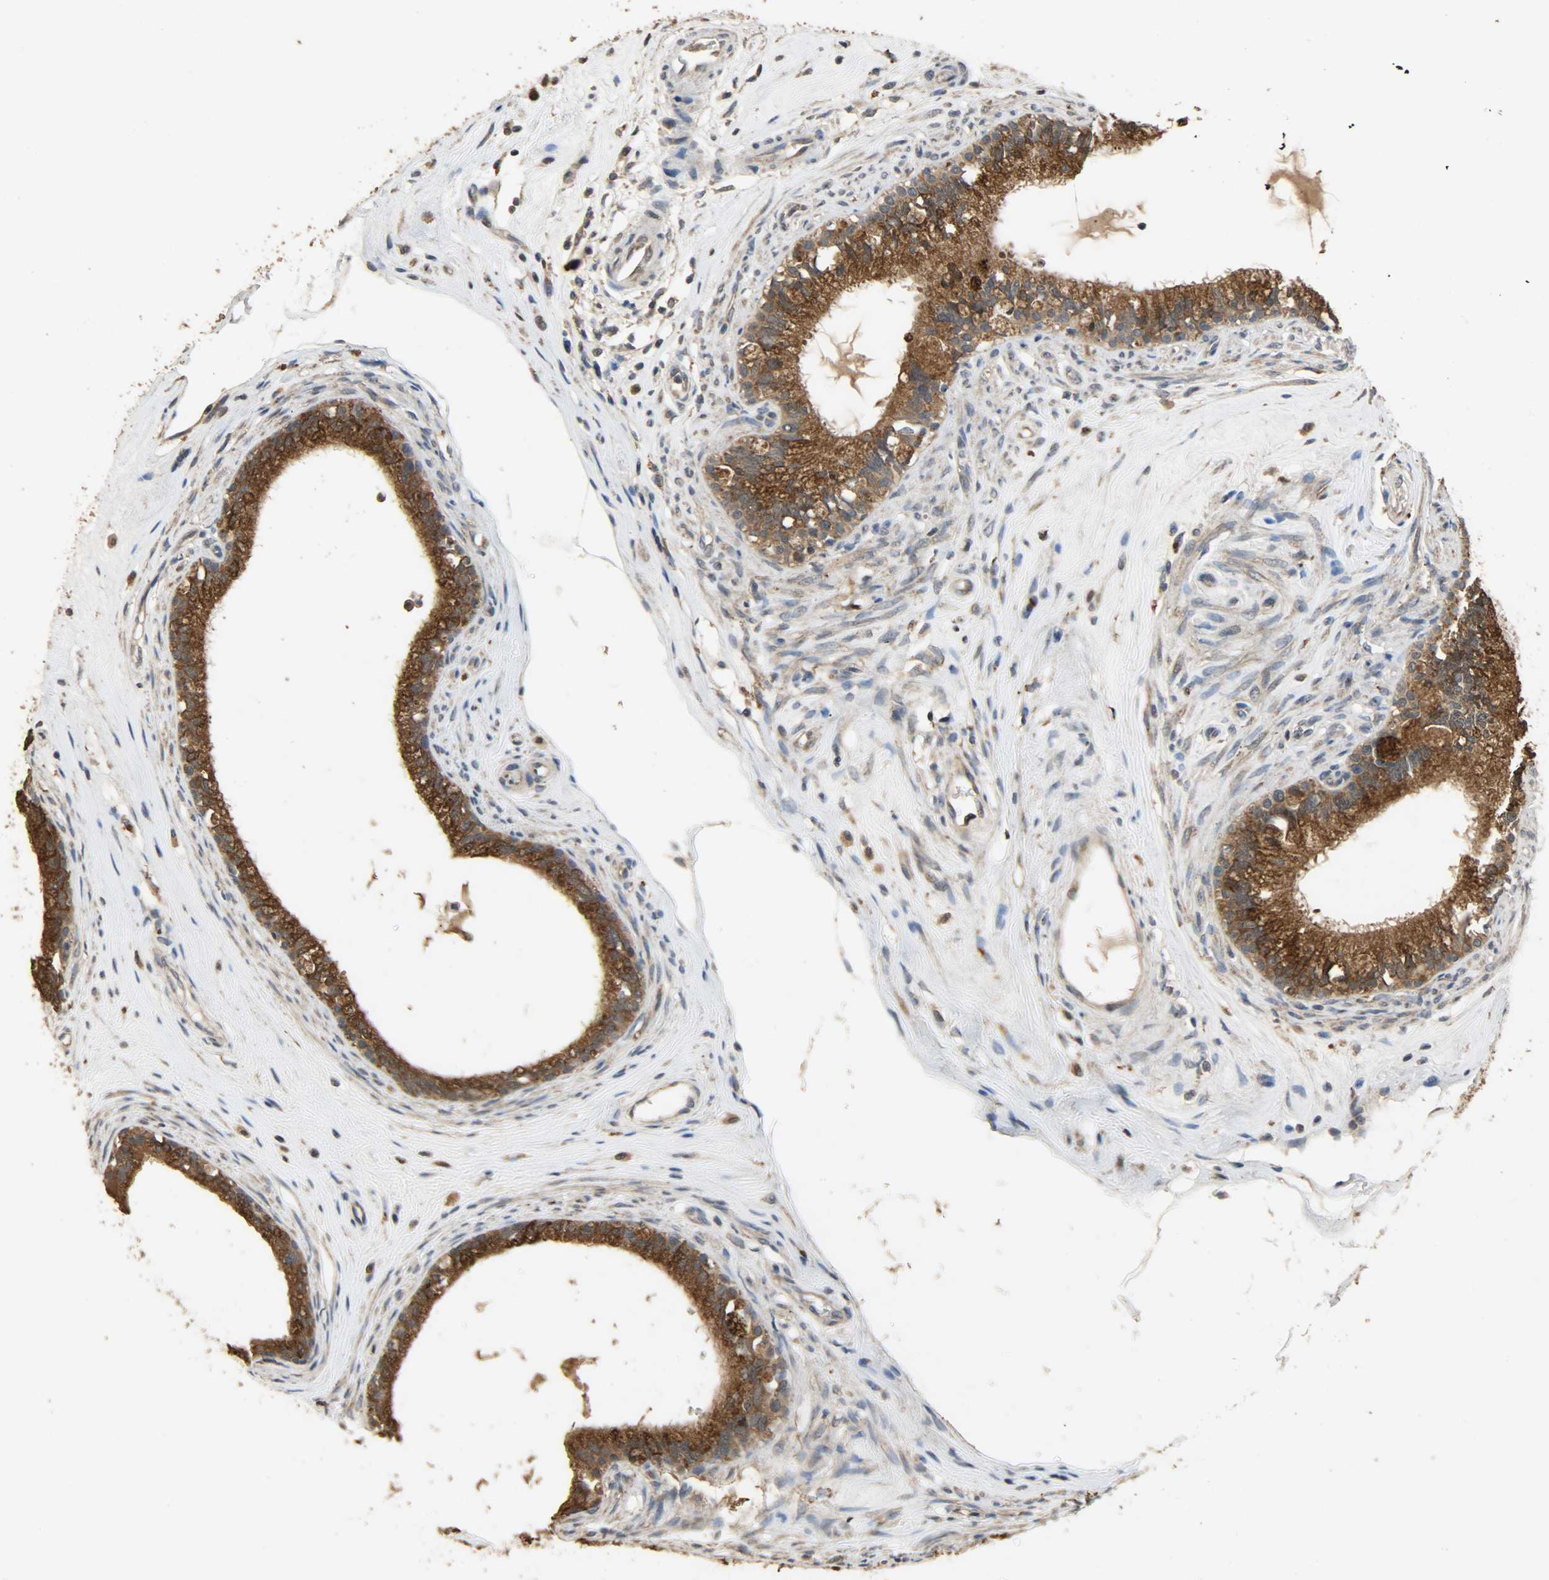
{"staining": {"intensity": "moderate", "quantity": ">75%", "location": "cytoplasmic/membranous"}, "tissue": "epididymis", "cell_type": "Glandular cells", "image_type": "normal", "snomed": [{"axis": "morphology", "description": "Normal tissue, NOS"}, {"axis": "morphology", "description": "Inflammation, NOS"}, {"axis": "topography", "description": "Epididymis"}], "caption": "A histopathology image showing moderate cytoplasmic/membranous expression in approximately >75% of glandular cells in unremarkable epididymis, as visualized by brown immunohistochemical staining.", "gene": "CDKN2C", "patient": {"sex": "male", "age": 84}}